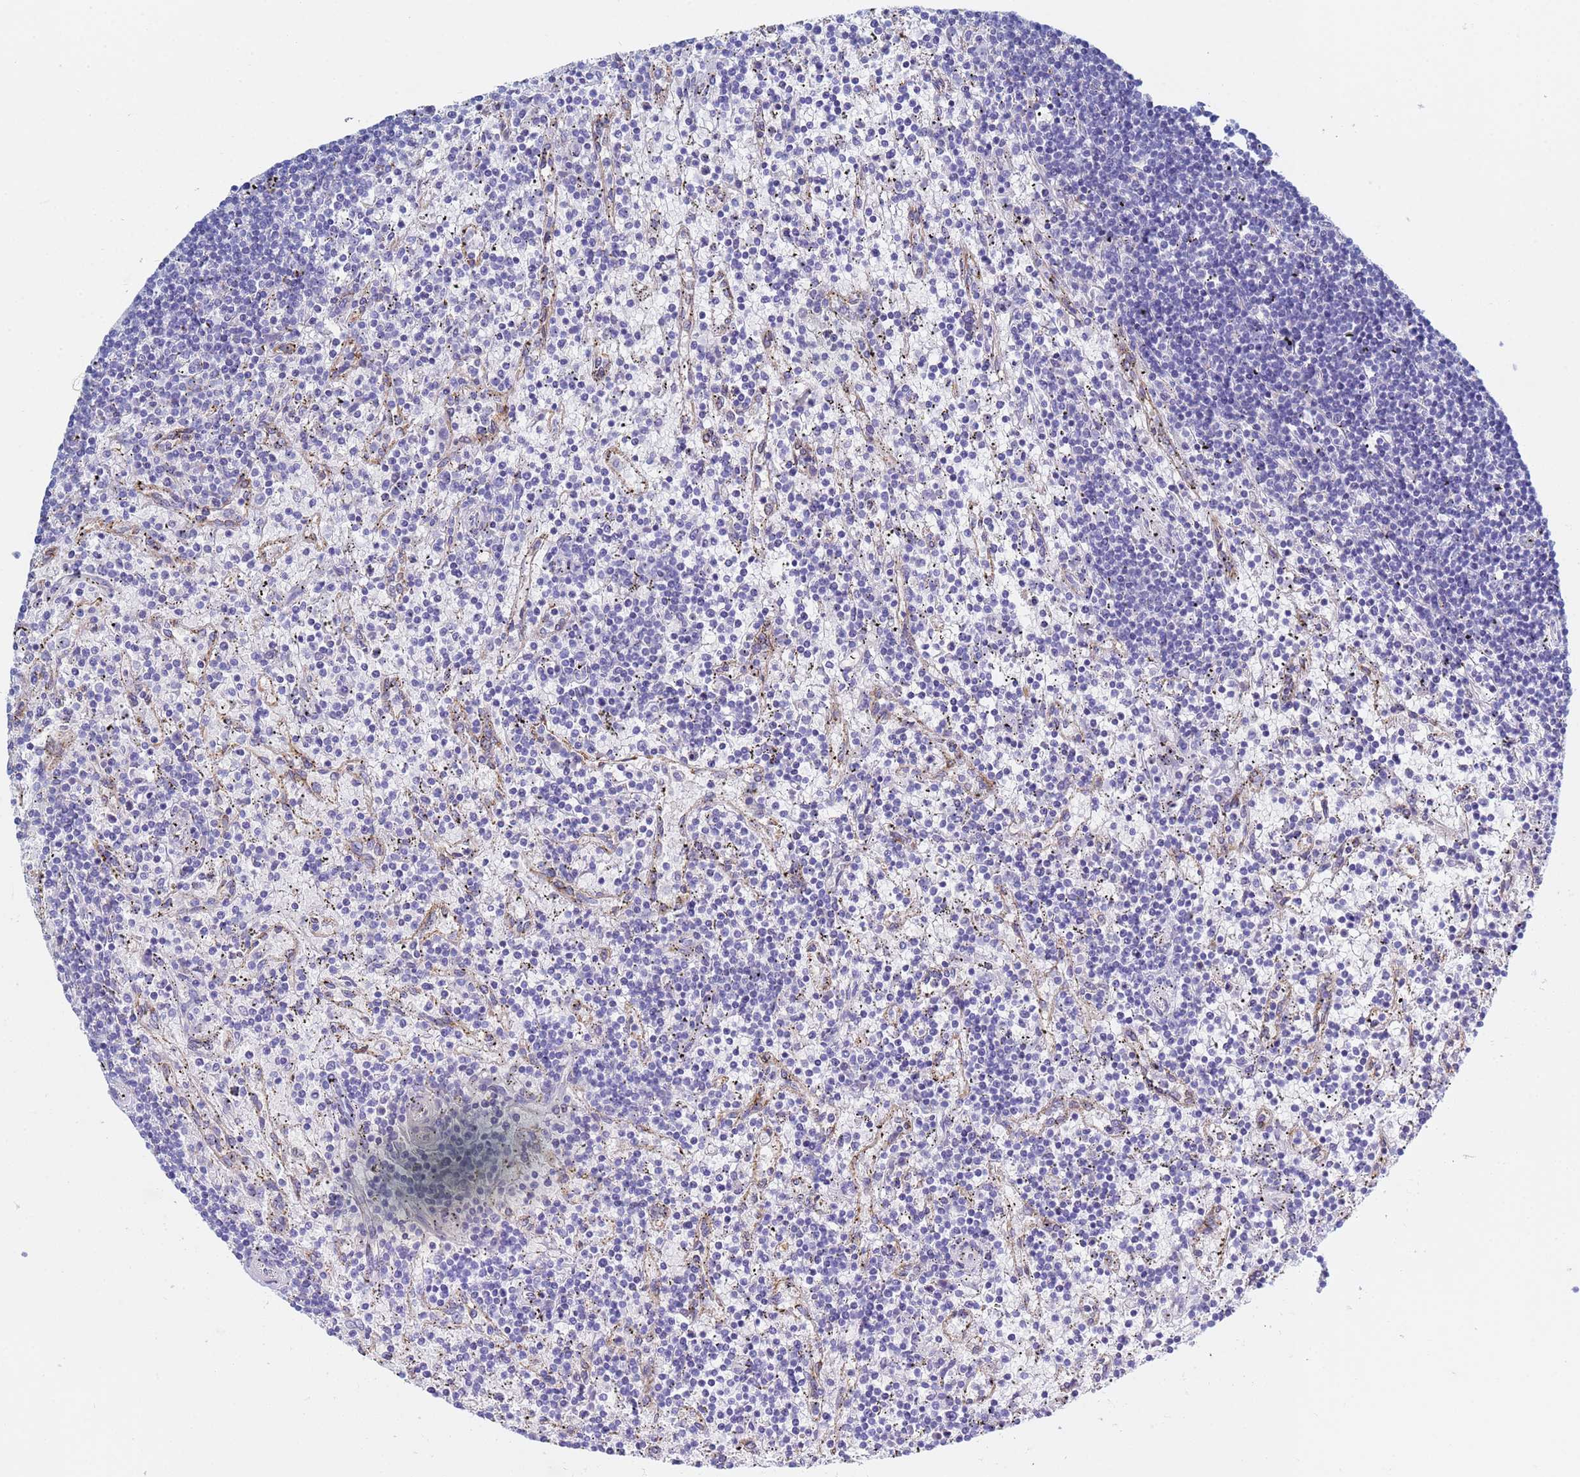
{"staining": {"intensity": "negative", "quantity": "none", "location": "none"}, "tissue": "lymphoma", "cell_type": "Tumor cells", "image_type": "cancer", "snomed": [{"axis": "morphology", "description": "Malignant lymphoma, non-Hodgkin's type, Low grade"}, {"axis": "topography", "description": "Spleen"}], "caption": "Immunohistochemical staining of low-grade malignant lymphoma, non-Hodgkin's type reveals no significant staining in tumor cells.", "gene": "GDAP2", "patient": {"sex": "male", "age": 76}}